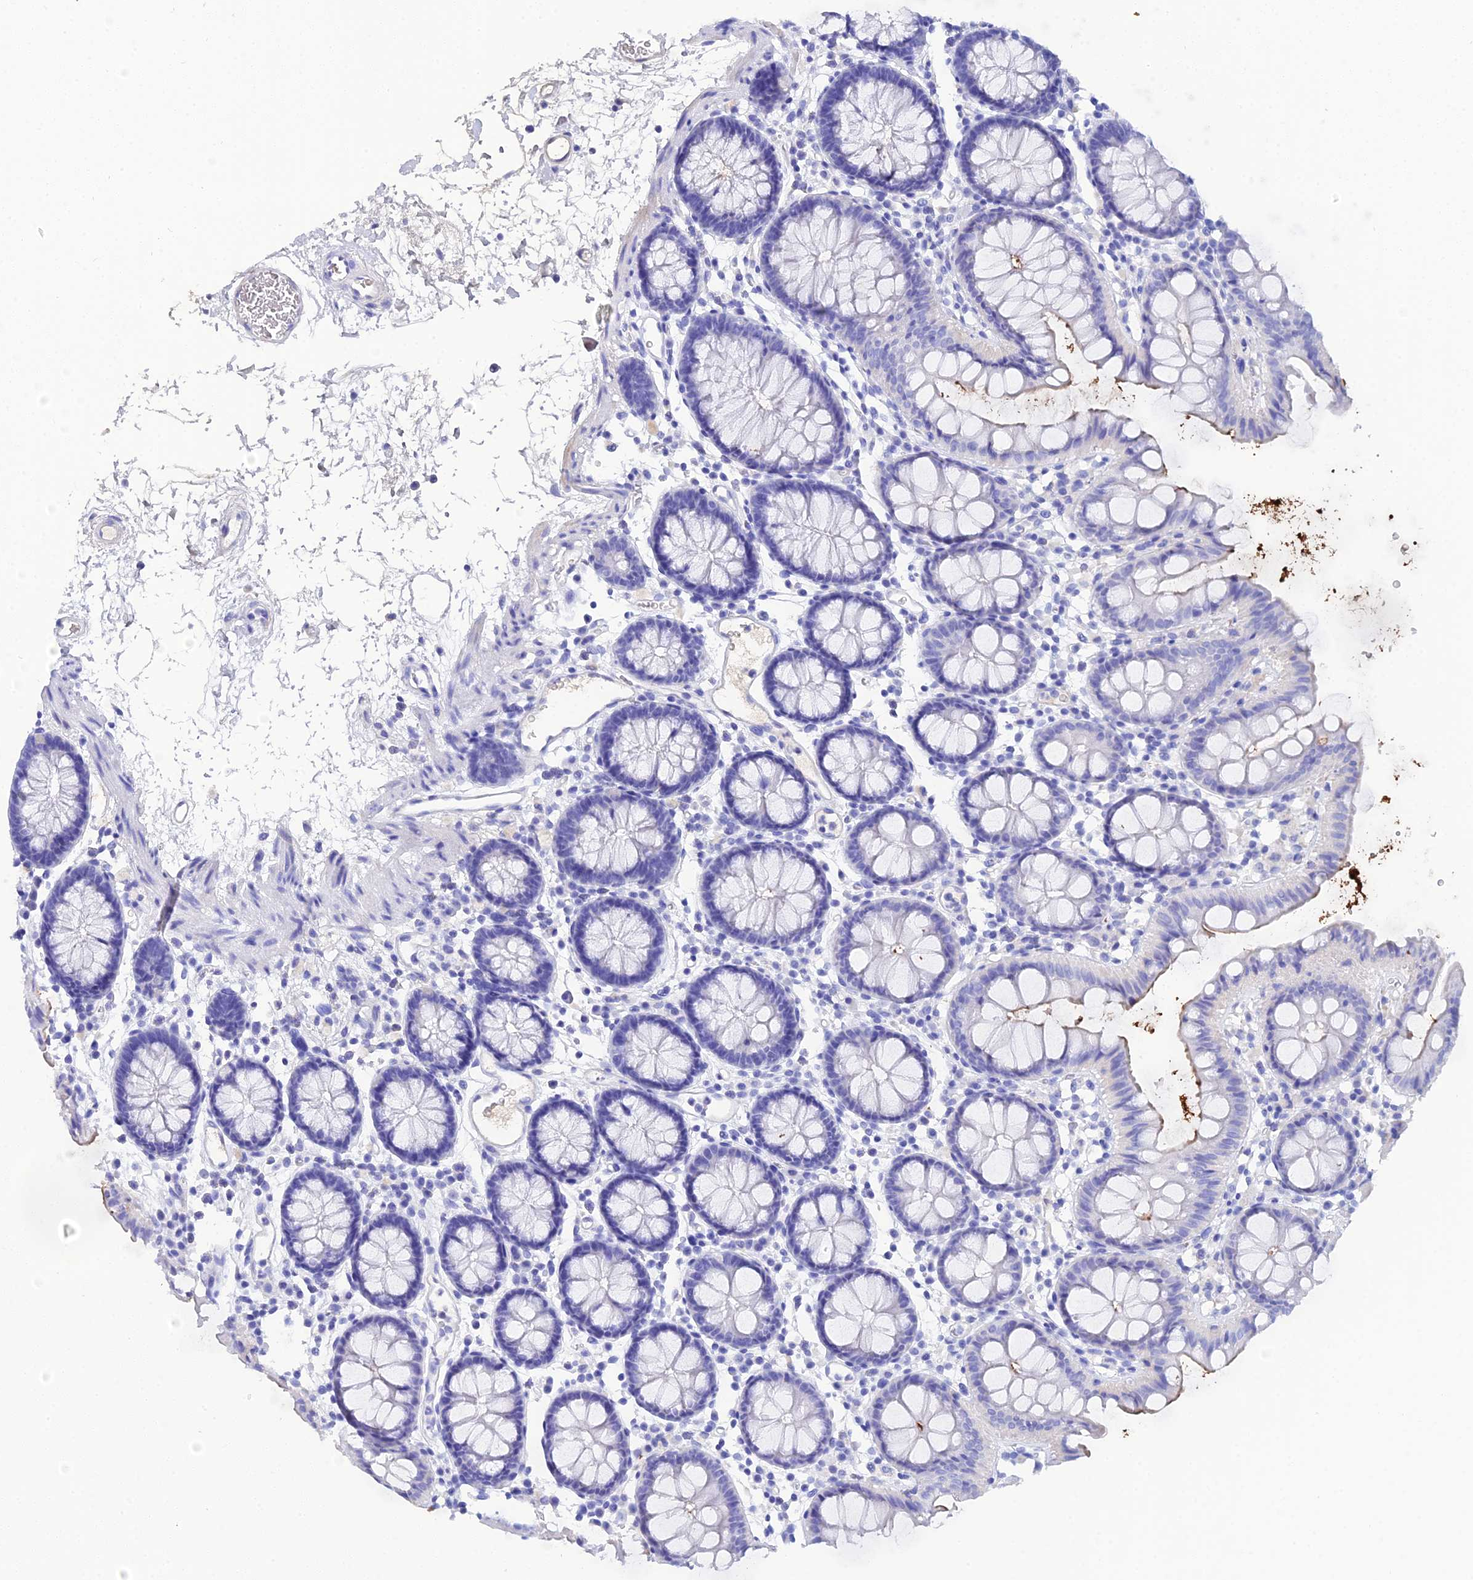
{"staining": {"intensity": "negative", "quantity": "none", "location": "none"}, "tissue": "colon", "cell_type": "Endothelial cells", "image_type": "normal", "snomed": [{"axis": "morphology", "description": "Normal tissue, NOS"}, {"axis": "topography", "description": "Colon"}], "caption": "Human colon stained for a protein using IHC exhibits no staining in endothelial cells.", "gene": "CELA3A", "patient": {"sex": "male", "age": 75}}